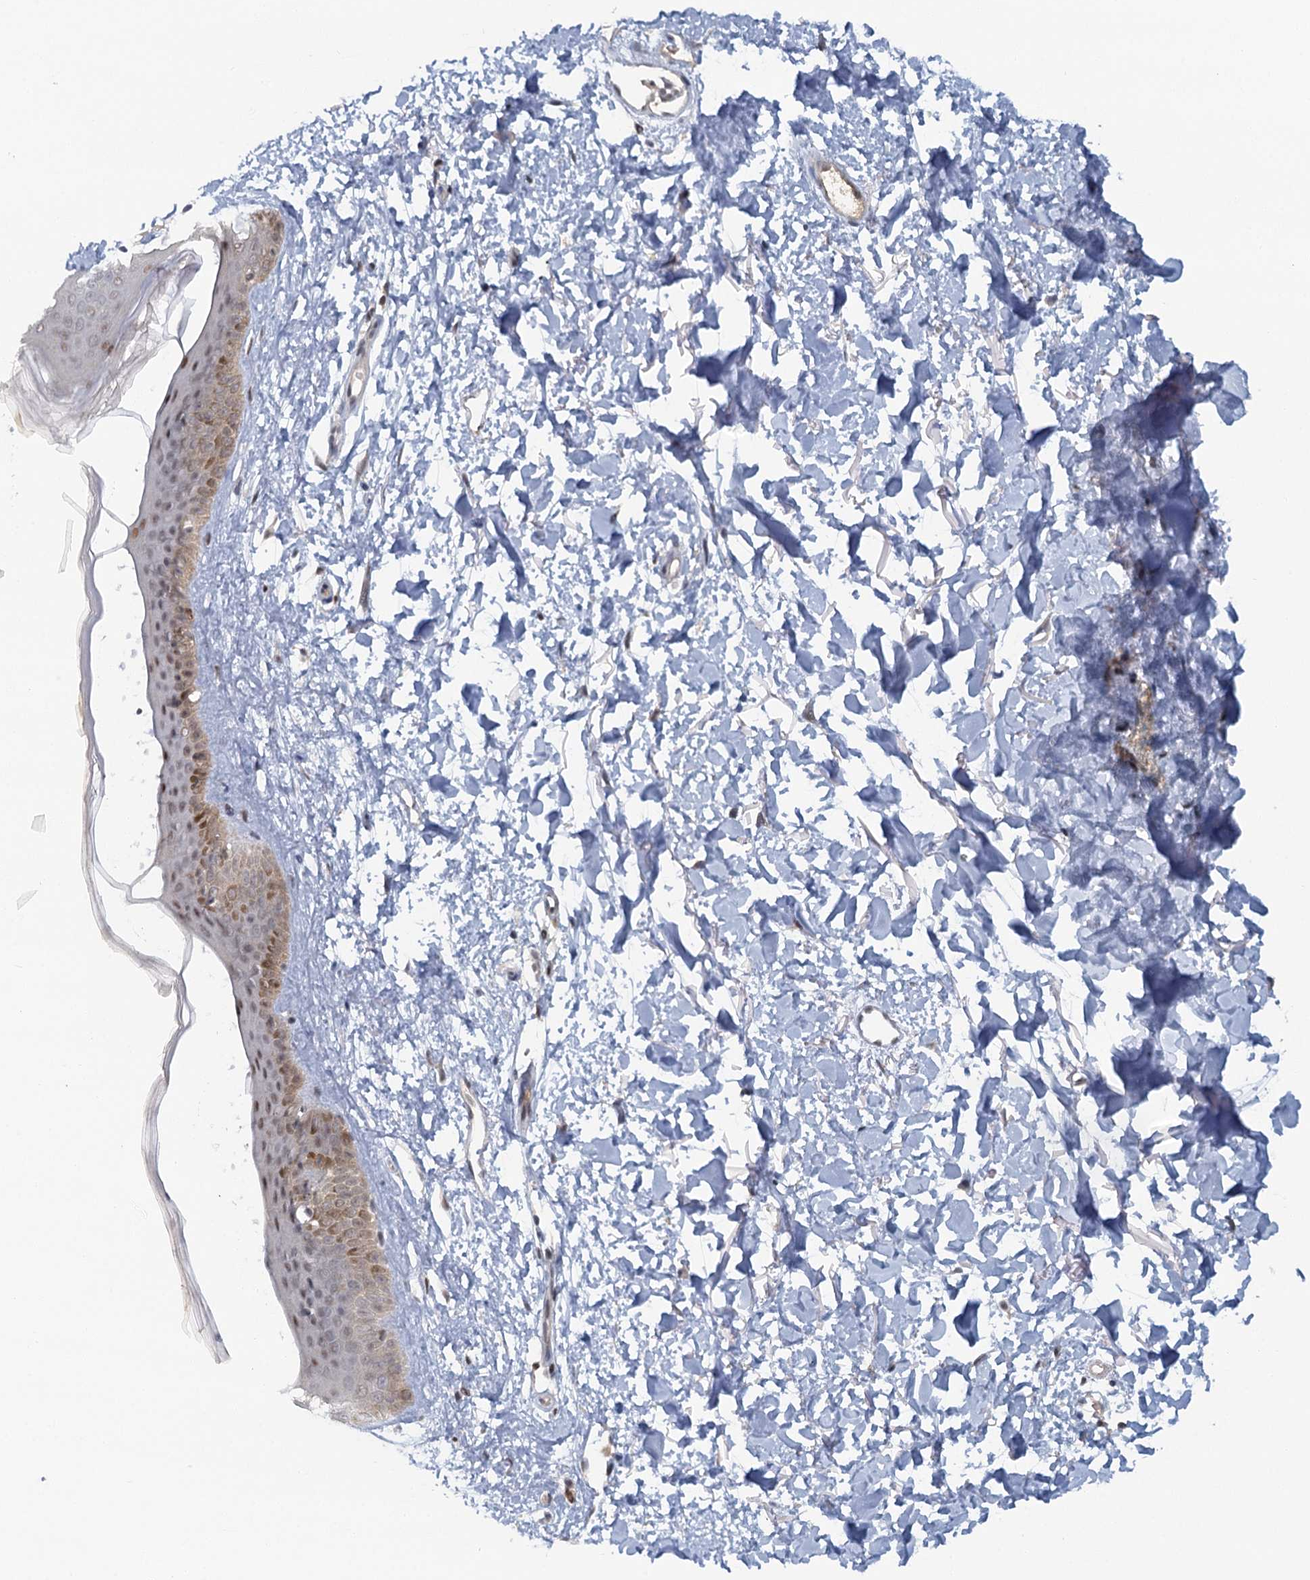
{"staining": {"intensity": "weak", "quantity": "25%-75%", "location": "cytoplasmic/membranous"}, "tissue": "skin", "cell_type": "Fibroblasts", "image_type": "normal", "snomed": [{"axis": "morphology", "description": "Normal tissue, NOS"}, {"axis": "topography", "description": "Skin"}], "caption": "Weak cytoplasmic/membranous expression is identified in about 25%-75% of fibroblasts in benign skin. (Stains: DAB in brown, nuclei in blue, Microscopy: brightfield microscopy at high magnification).", "gene": "GPATCH11", "patient": {"sex": "female", "age": 58}}